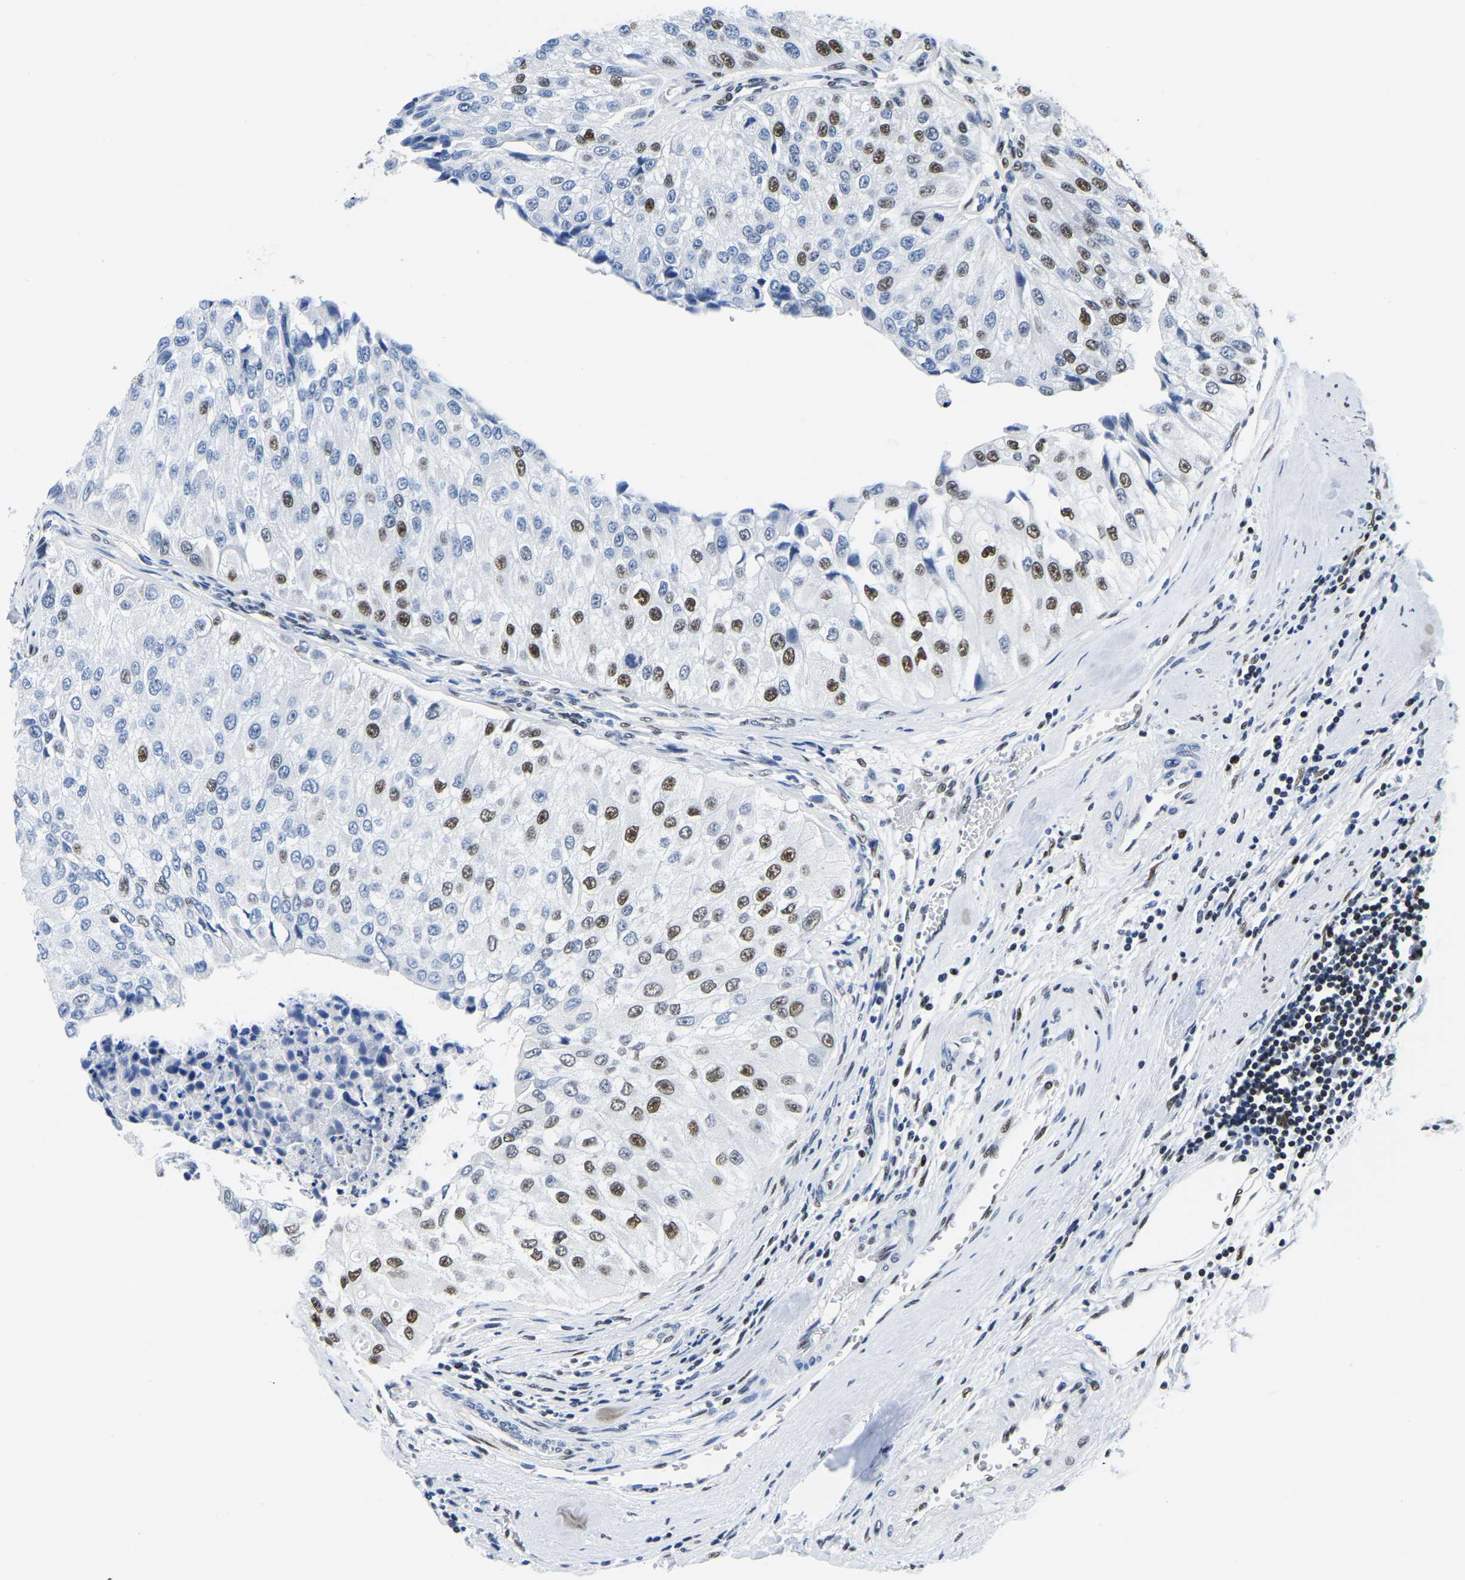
{"staining": {"intensity": "moderate", "quantity": "25%-75%", "location": "nuclear"}, "tissue": "urothelial cancer", "cell_type": "Tumor cells", "image_type": "cancer", "snomed": [{"axis": "morphology", "description": "Urothelial carcinoma, High grade"}, {"axis": "topography", "description": "Kidney"}, {"axis": "topography", "description": "Urinary bladder"}], "caption": "Urothelial cancer tissue demonstrates moderate nuclear positivity in about 25%-75% of tumor cells, visualized by immunohistochemistry.", "gene": "UBA1", "patient": {"sex": "male", "age": 77}}